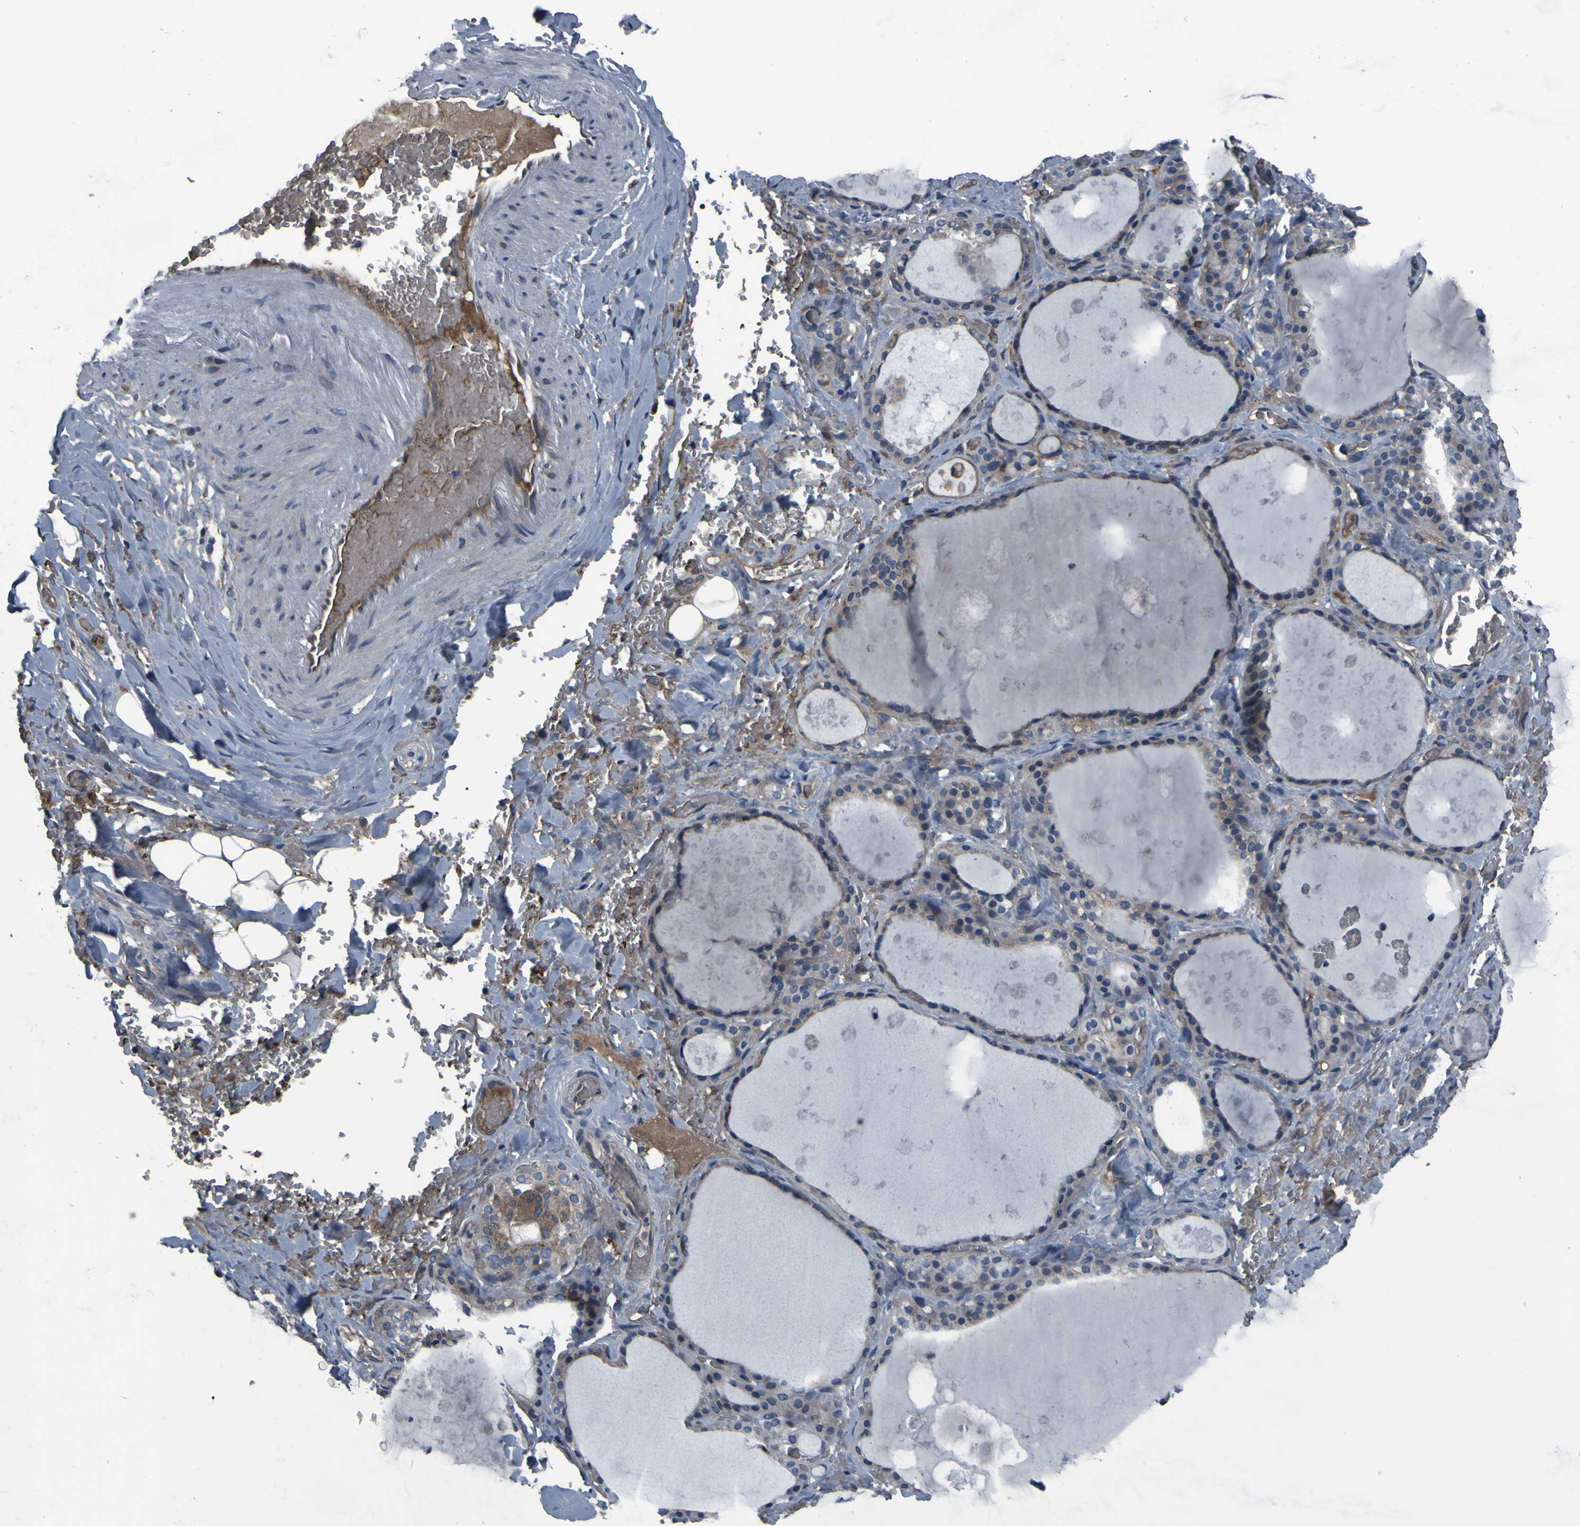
{"staining": {"intensity": "weak", "quantity": "25%-75%", "location": "cytoplasmic/membranous"}, "tissue": "thyroid gland", "cell_type": "Glandular cells", "image_type": "normal", "snomed": [{"axis": "morphology", "description": "Normal tissue, NOS"}, {"axis": "topography", "description": "Thyroid gland"}], "caption": "This histopathology image demonstrates unremarkable thyroid gland stained with IHC to label a protein in brown. The cytoplasmic/membranous of glandular cells show weak positivity for the protein. Nuclei are counter-stained blue.", "gene": "GRAMD1A", "patient": {"sex": "male", "age": 61}}